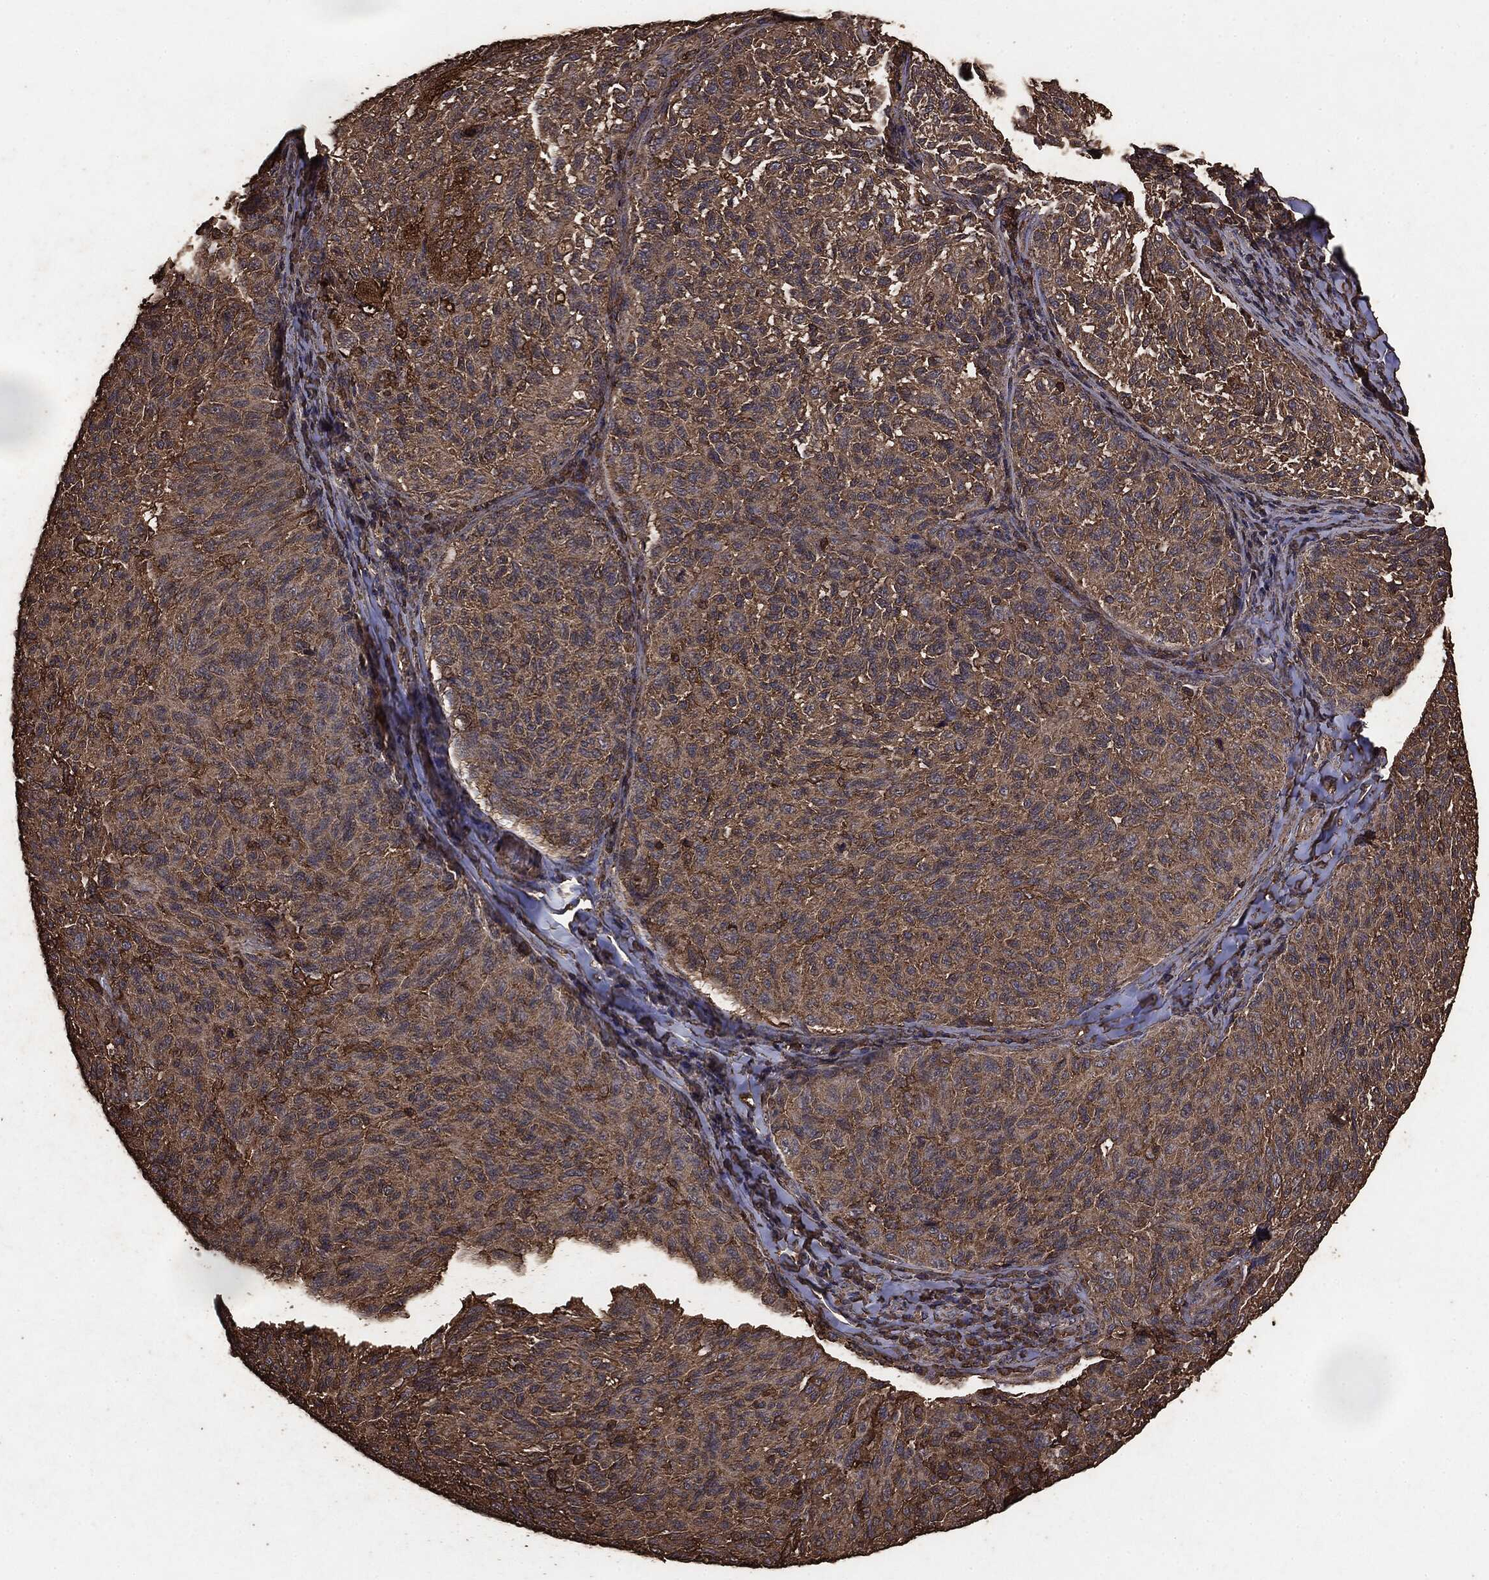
{"staining": {"intensity": "moderate", "quantity": ">75%", "location": "cytoplasmic/membranous"}, "tissue": "melanoma", "cell_type": "Tumor cells", "image_type": "cancer", "snomed": [{"axis": "morphology", "description": "Malignant melanoma, NOS"}, {"axis": "topography", "description": "Skin"}], "caption": "There is medium levels of moderate cytoplasmic/membranous staining in tumor cells of melanoma, as demonstrated by immunohistochemical staining (brown color).", "gene": "MTOR", "patient": {"sex": "female", "age": 73}}